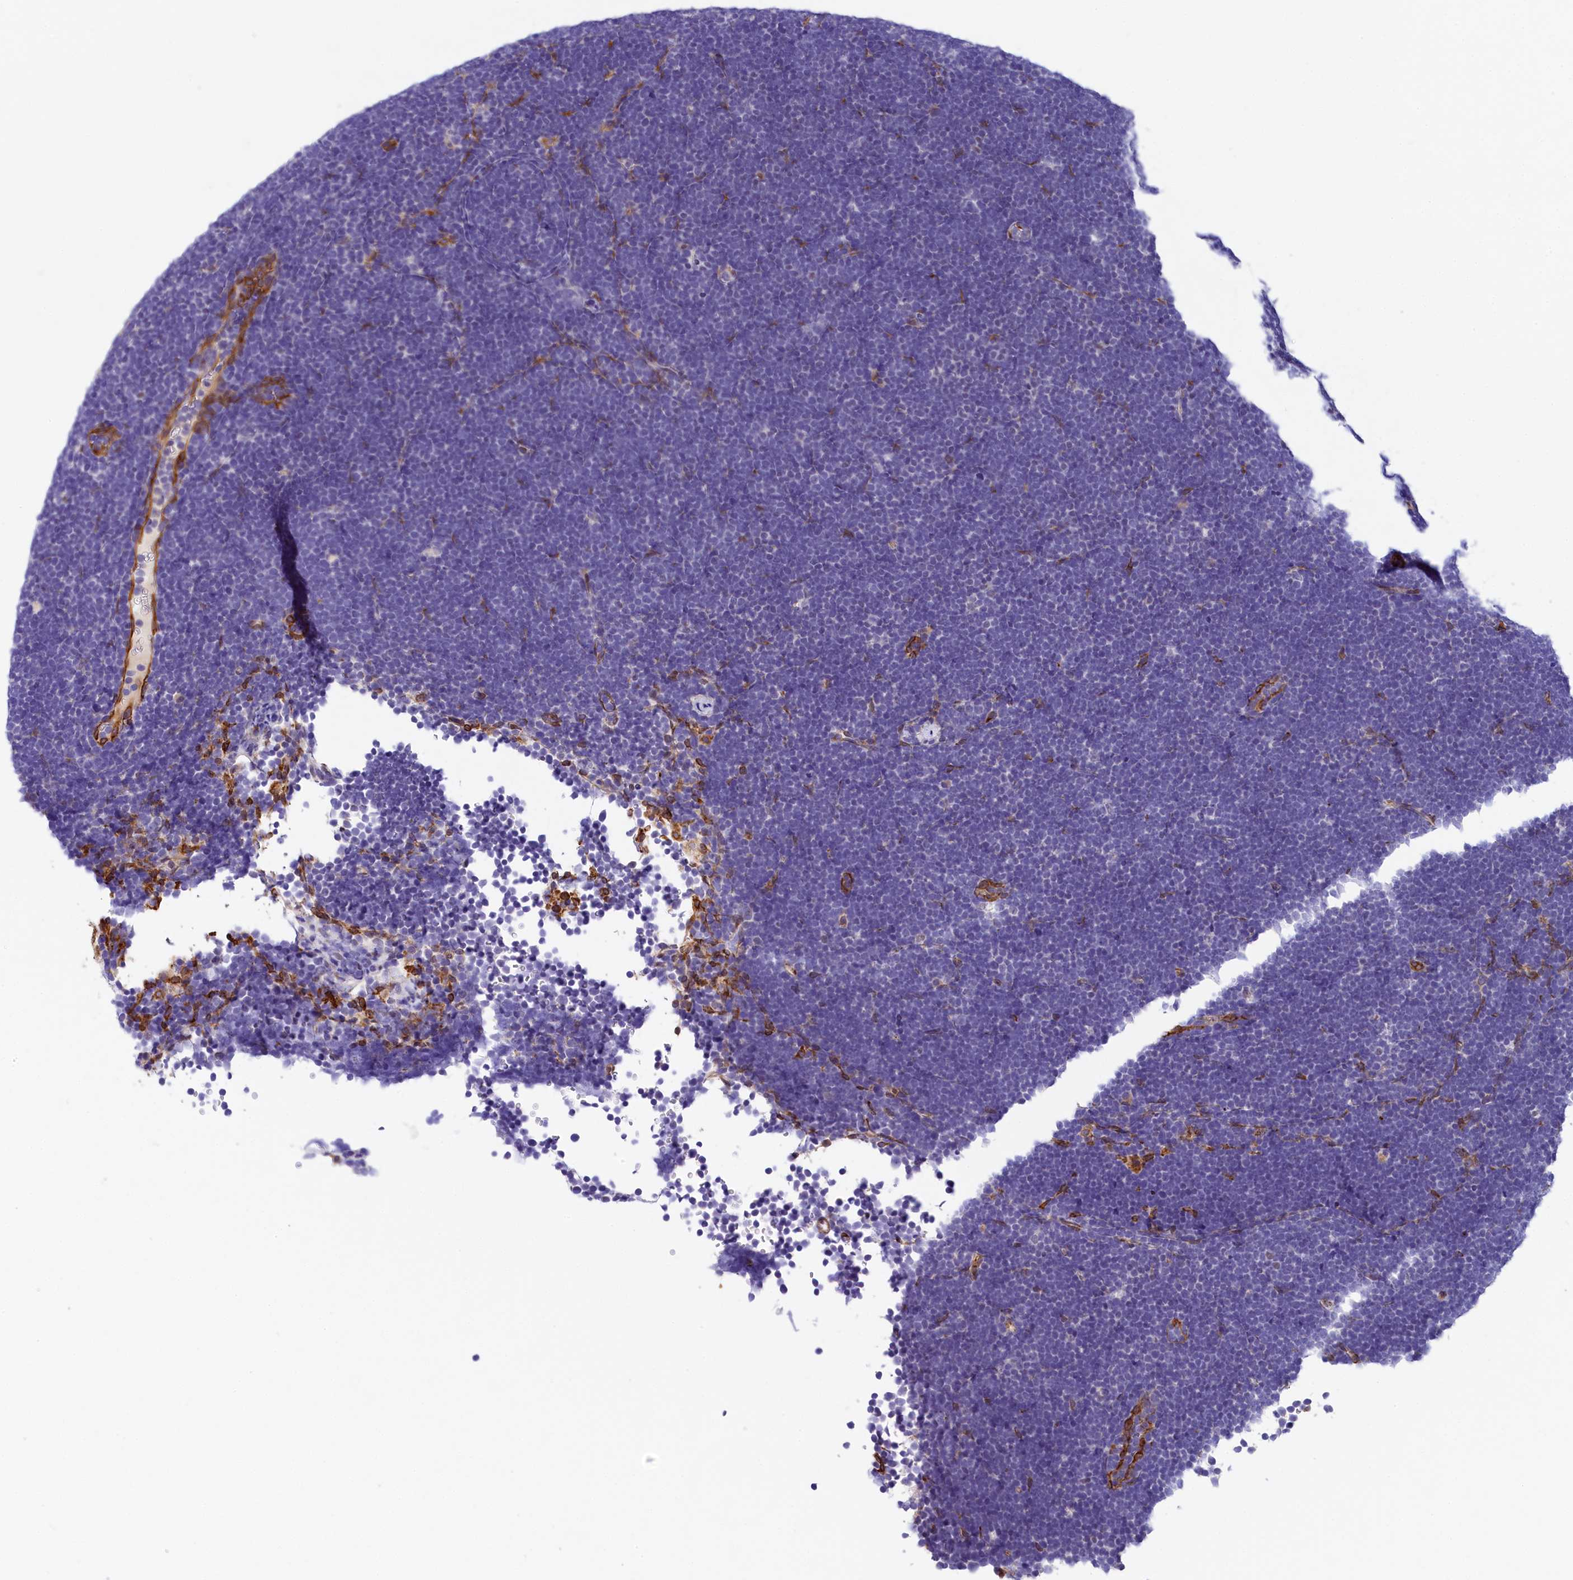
{"staining": {"intensity": "negative", "quantity": "none", "location": "none"}, "tissue": "lymphoma", "cell_type": "Tumor cells", "image_type": "cancer", "snomed": [{"axis": "morphology", "description": "Malignant lymphoma, non-Hodgkin's type, High grade"}, {"axis": "topography", "description": "Lymph node"}], "caption": "High power microscopy image of an immunohistochemistry photomicrograph of malignant lymphoma, non-Hodgkin's type (high-grade), revealing no significant expression in tumor cells.", "gene": "ITGA1", "patient": {"sex": "male", "age": 13}}